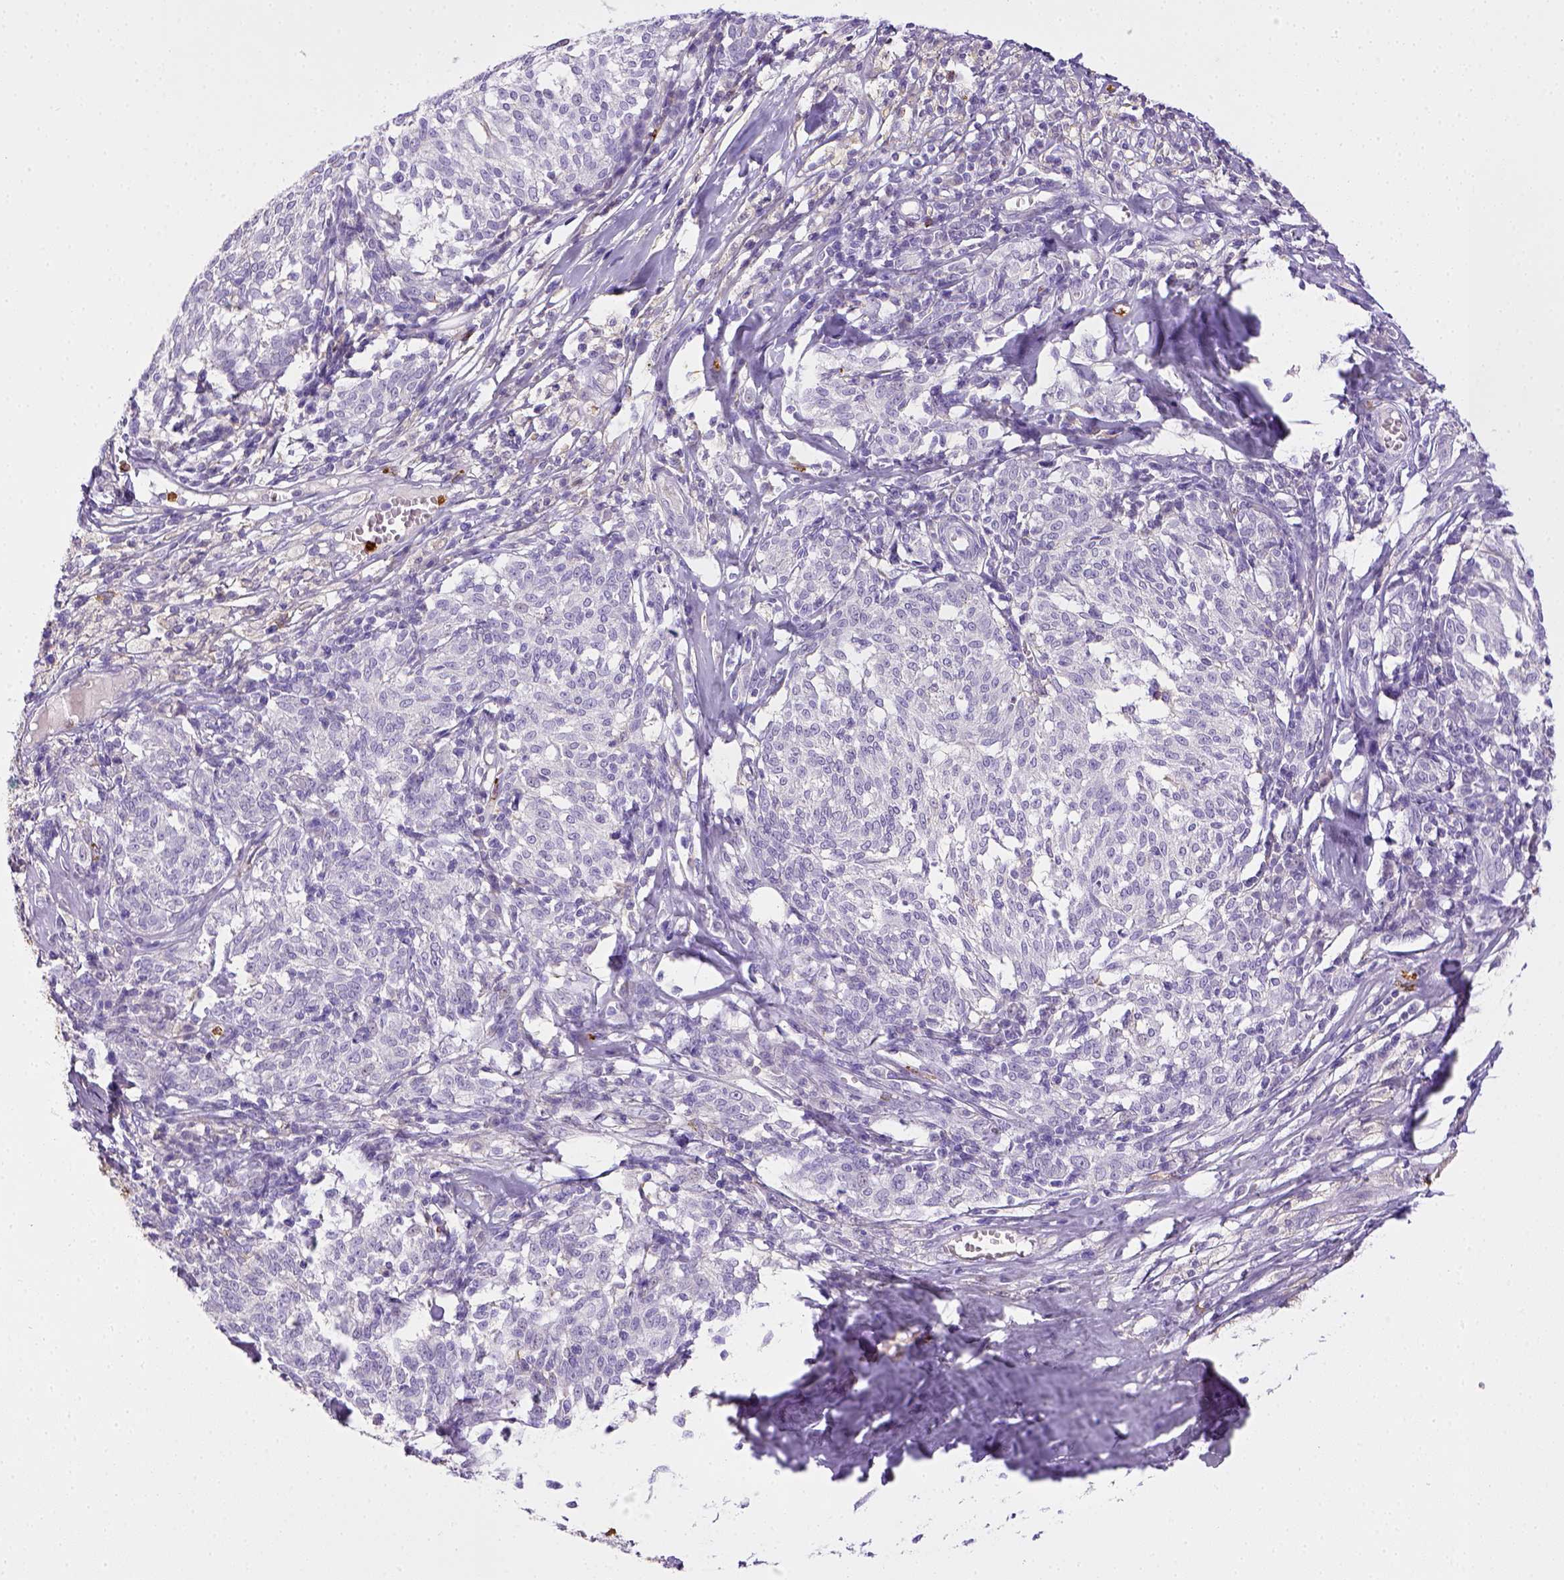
{"staining": {"intensity": "negative", "quantity": "none", "location": "none"}, "tissue": "melanoma", "cell_type": "Tumor cells", "image_type": "cancer", "snomed": [{"axis": "morphology", "description": "Malignant melanoma, NOS"}, {"axis": "topography", "description": "Skin"}], "caption": "Tumor cells show no significant staining in malignant melanoma. The staining was performed using DAB (3,3'-diaminobenzidine) to visualize the protein expression in brown, while the nuclei were stained in blue with hematoxylin (Magnification: 20x).", "gene": "ITGAM", "patient": {"sex": "female", "age": 72}}